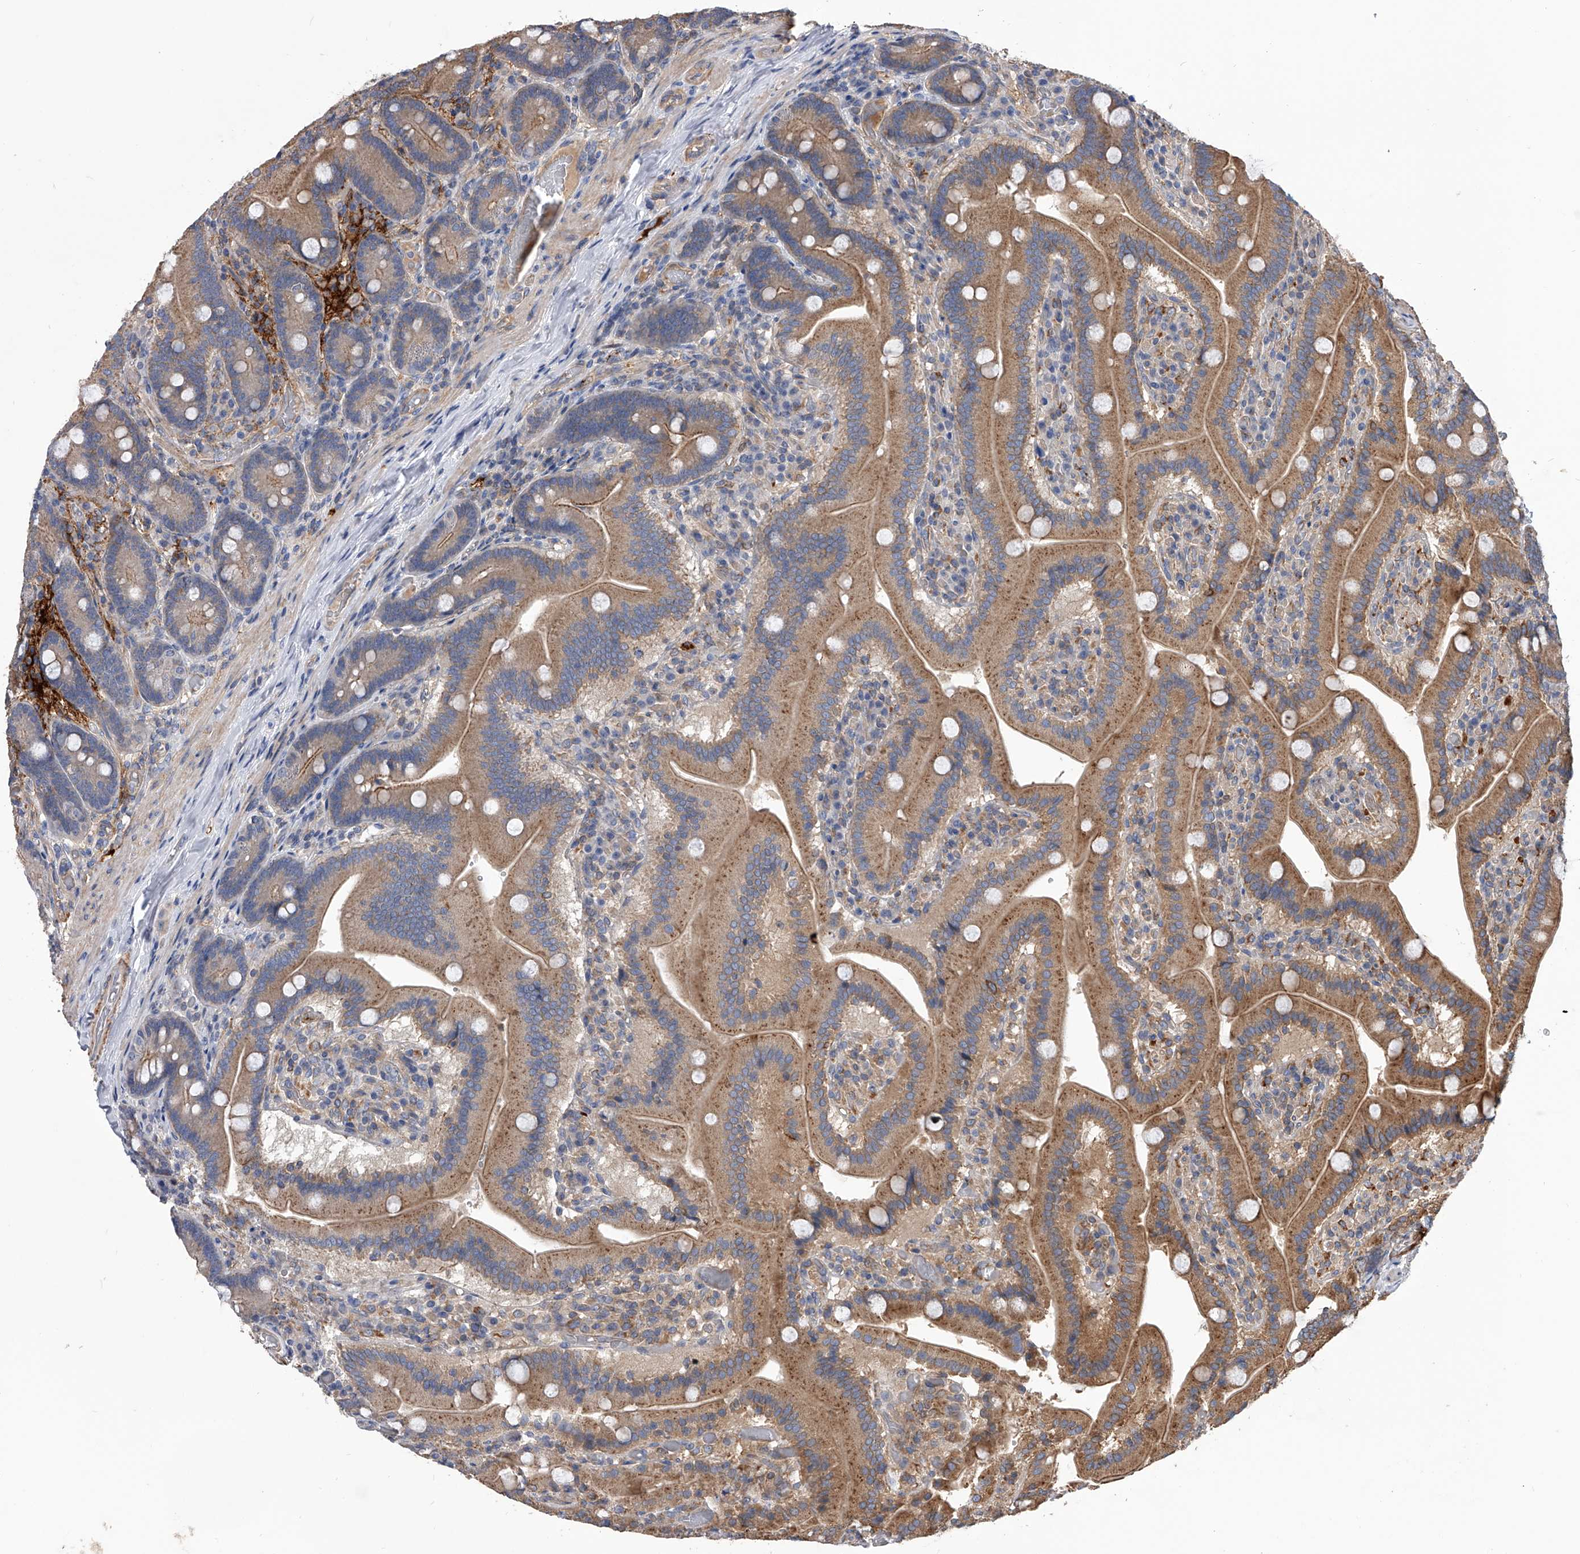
{"staining": {"intensity": "moderate", "quantity": ">75%", "location": "cytoplasmic/membranous"}, "tissue": "duodenum", "cell_type": "Glandular cells", "image_type": "normal", "snomed": [{"axis": "morphology", "description": "Normal tissue, NOS"}, {"axis": "topography", "description": "Duodenum"}], "caption": "A brown stain highlights moderate cytoplasmic/membranous staining of a protein in glandular cells of benign human duodenum. (IHC, brightfield microscopy, high magnification).", "gene": "CUL7", "patient": {"sex": "female", "age": 62}}